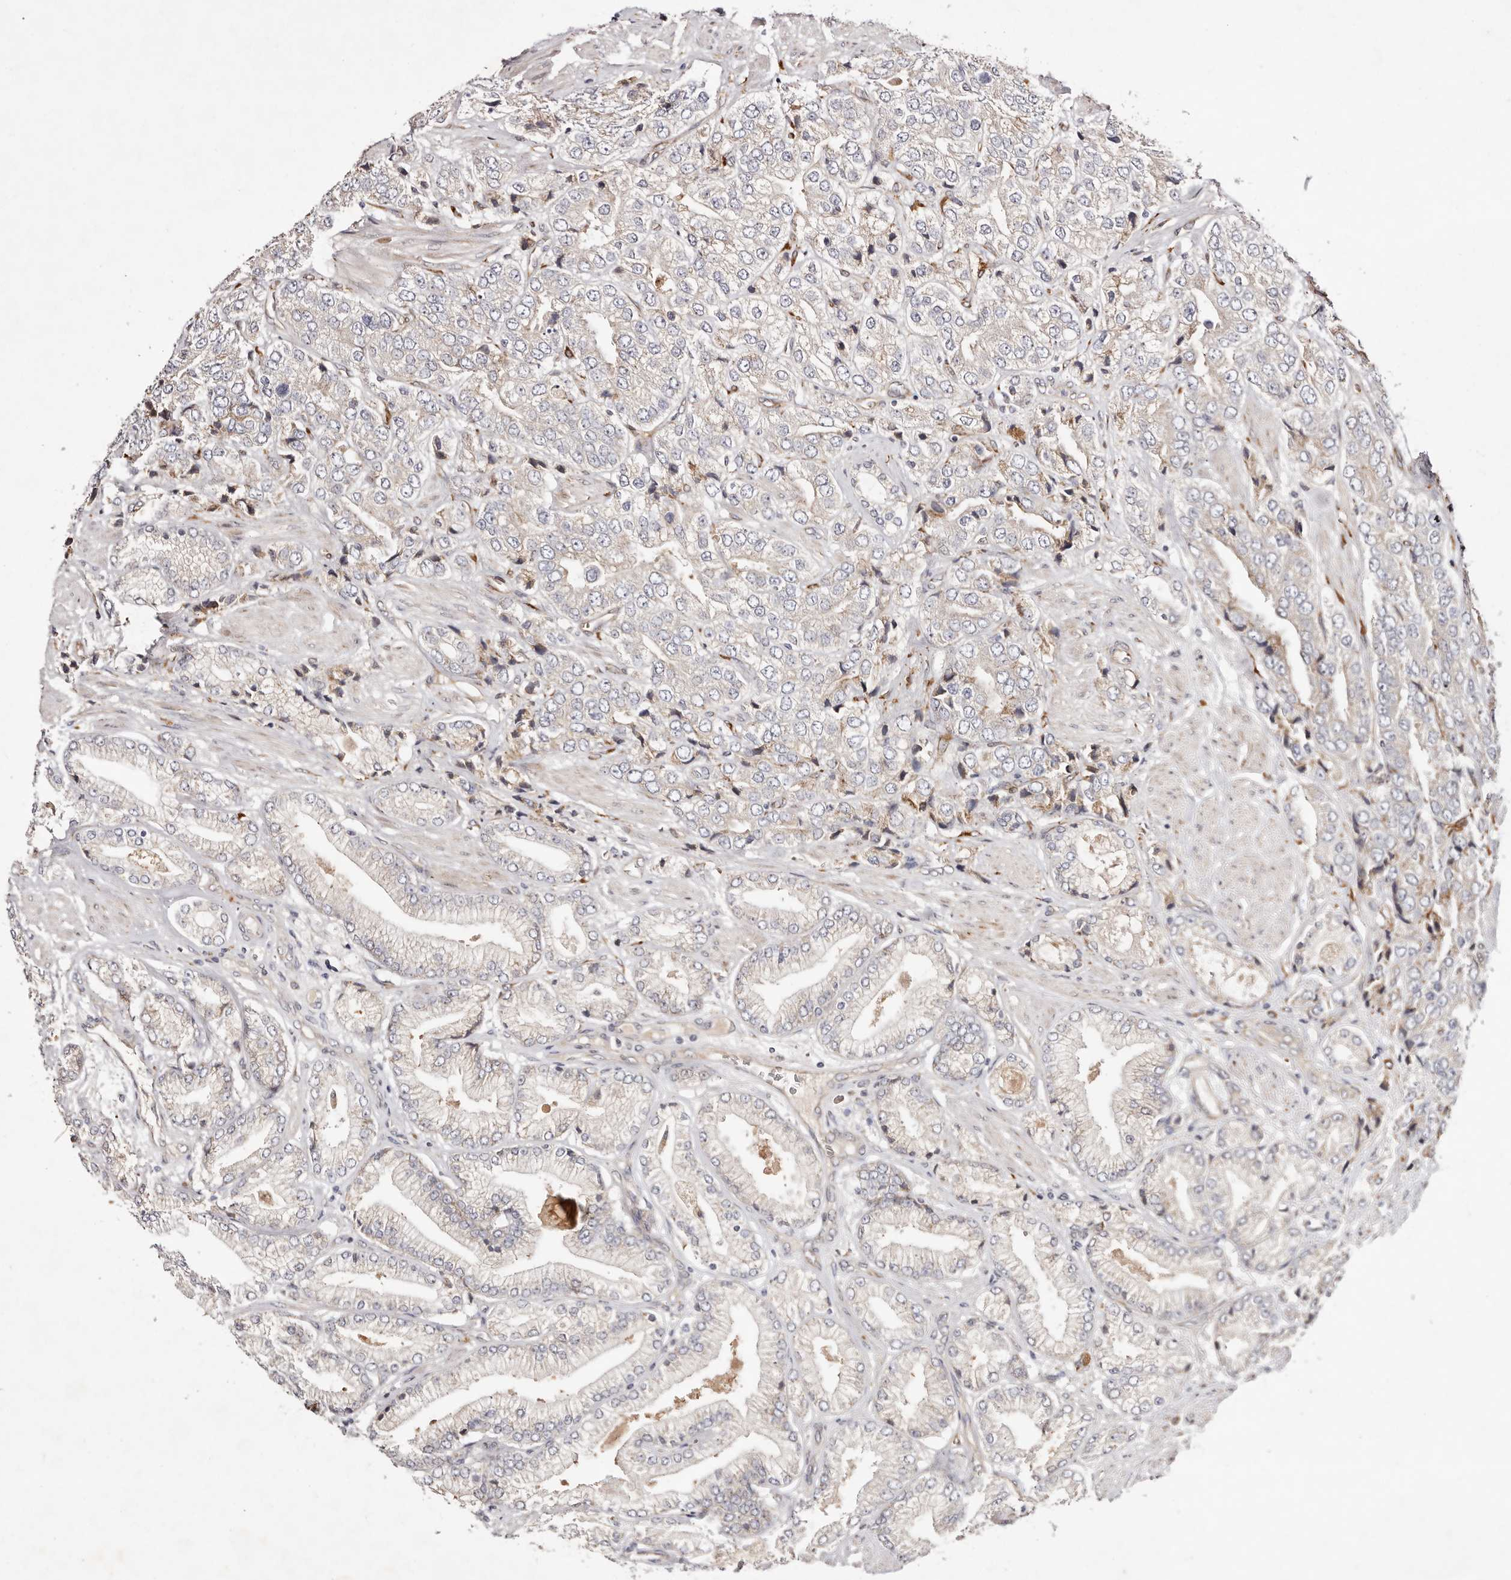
{"staining": {"intensity": "negative", "quantity": "none", "location": "none"}, "tissue": "prostate cancer", "cell_type": "Tumor cells", "image_type": "cancer", "snomed": [{"axis": "morphology", "description": "Adenocarcinoma, High grade"}, {"axis": "topography", "description": "Prostate"}], "caption": "Tumor cells are negative for protein expression in human high-grade adenocarcinoma (prostate).", "gene": "SERPINH1", "patient": {"sex": "male", "age": 50}}